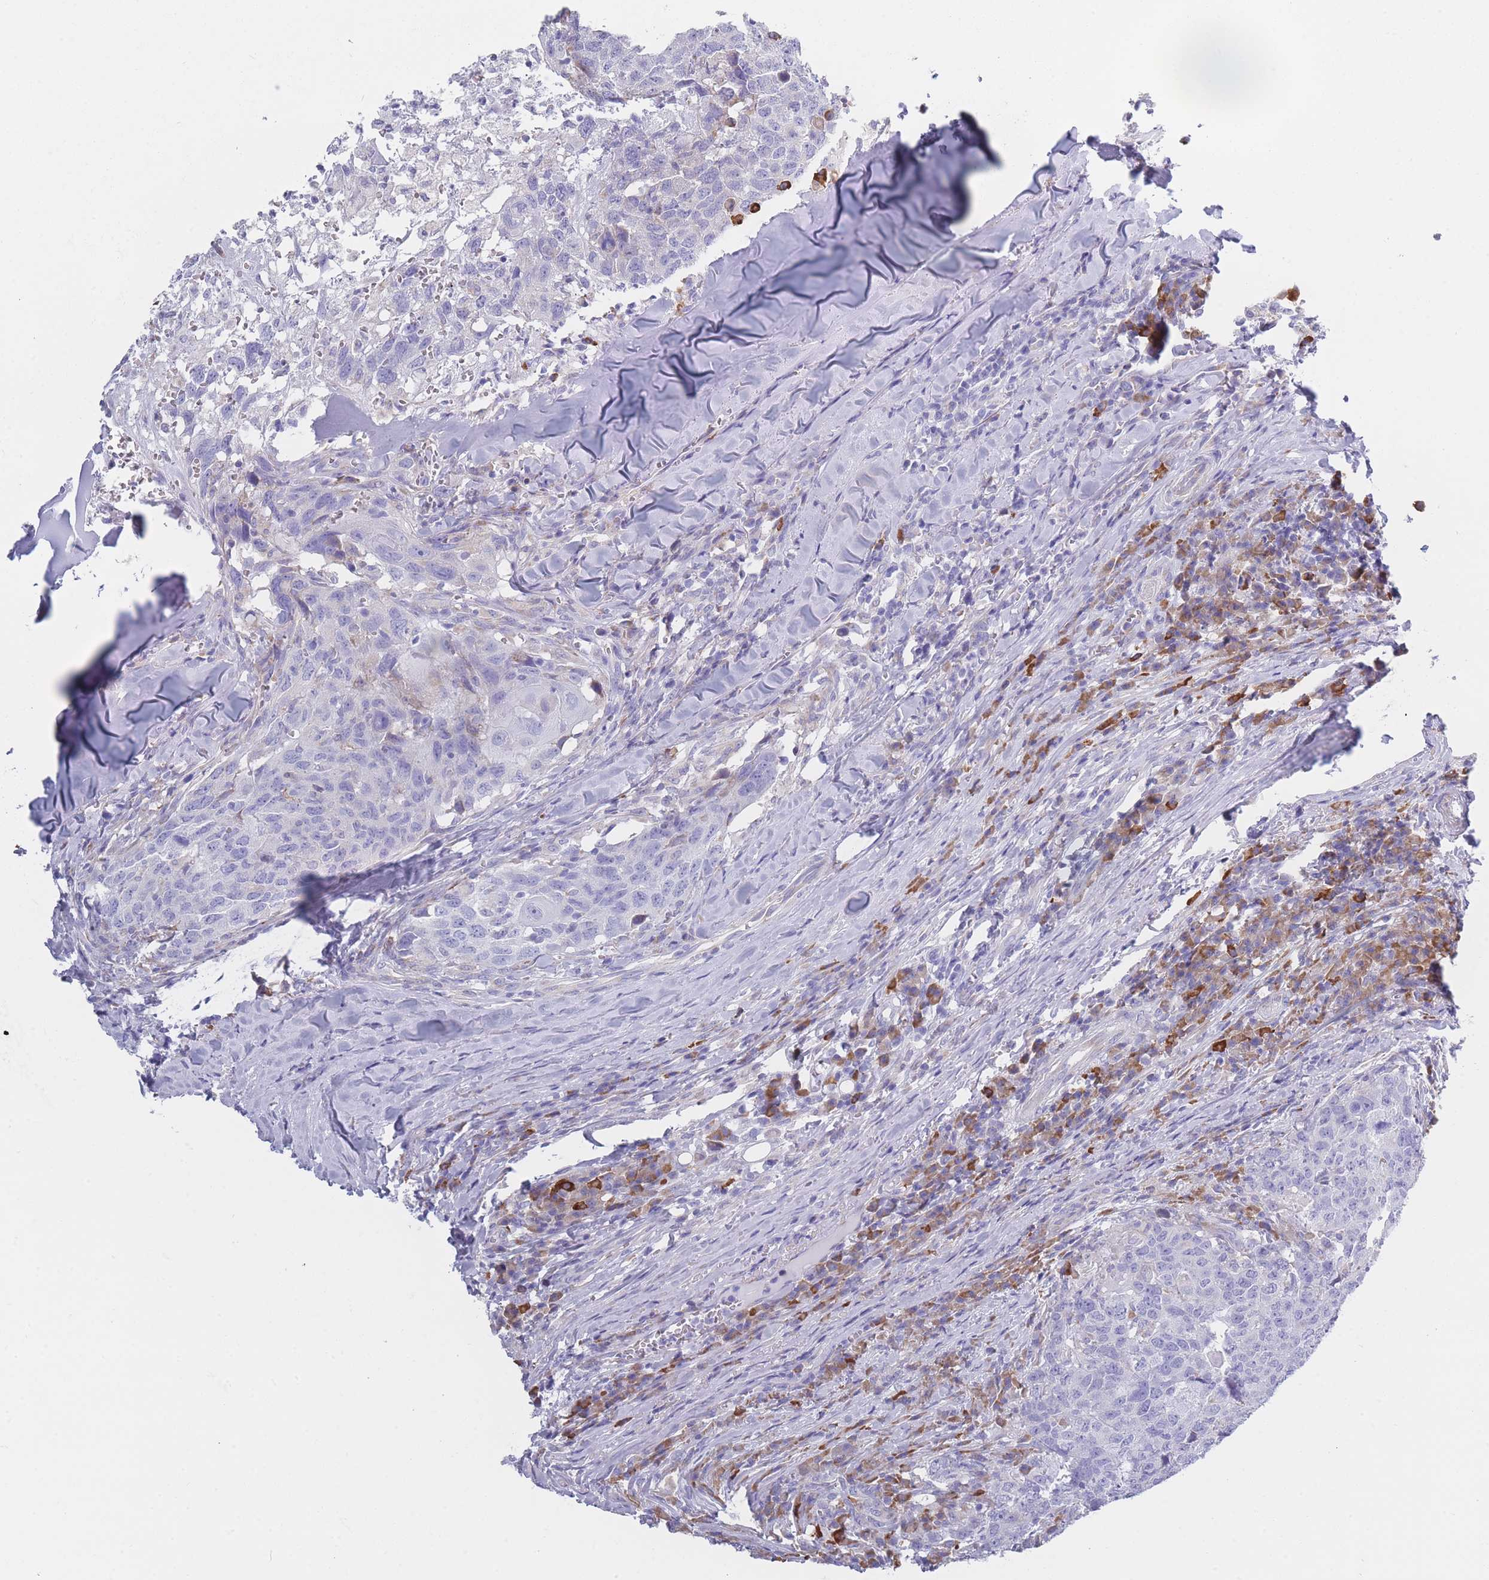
{"staining": {"intensity": "negative", "quantity": "none", "location": "none"}, "tissue": "head and neck cancer", "cell_type": "Tumor cells", "image_type": "cancer", "snomed": [{"axis": "morphology", "description": "Normal tissue, NOS"}, {"axis": "morphology", "description": "Squamous cell carcinoma, NOS"}, {"axis": "topography", "description": "Skeletal muscle"}, {"axis": "topography", "description": "Vascular tissue"}, {"axis": "topography", "description": "Peripheral nerve tissue"}, {"axis": "topography", "description": "Head-Neck"}], "caption": "This is an immunohistochemistry (IHC) micrograph of human head and neck cancer. There is no staining in tumor cells.", "gene": "XKR8", "patient": {"sex": "male", "age": 66}}